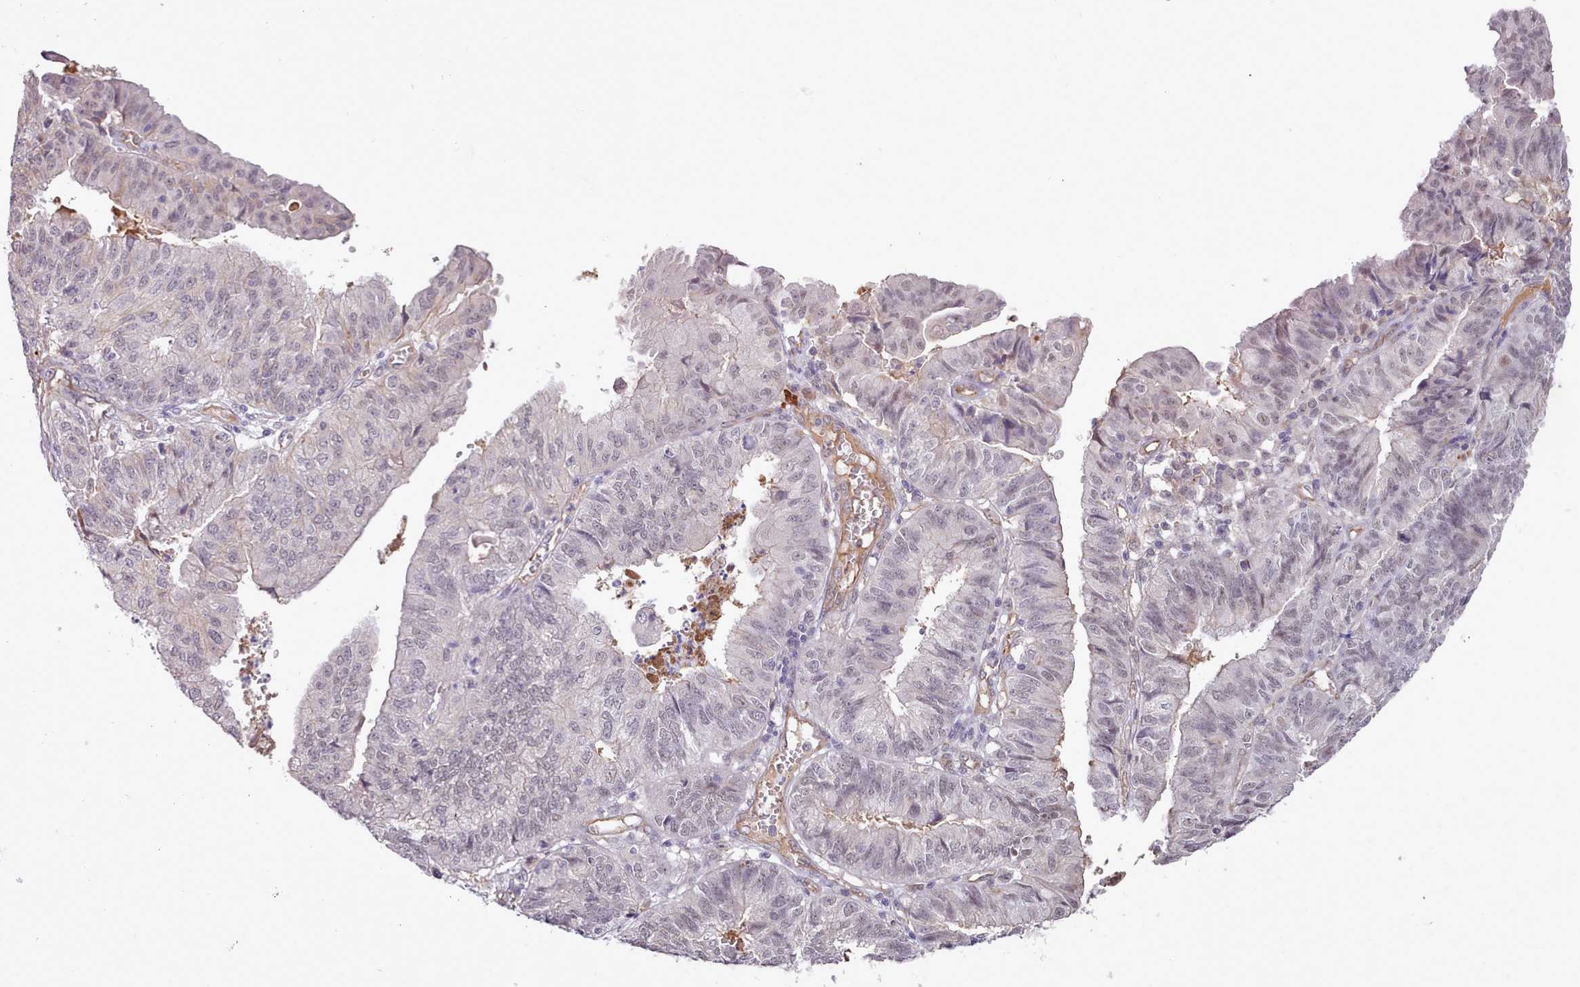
{"staining": {"intensity": "weak", "quantity": "25%-75%", "location": "cytoplasmic/membranous,nuclear"}, "tissue": "endometrial cancer", "cell_type": "Tumor cells", "image_type": "cancer", "snomed": [{"axis": "morphology", "description": "Adenocarcinoma, NOS"}, {"axis": "topography", "description": "Endometrium"}], "caption": "Human adenocarcinoma (endometrial) stained with a protein marker exhibits weak staining in tumor cells.", "gene": "ZC3H13", "patient": {"sex": "female", "age": 56}}